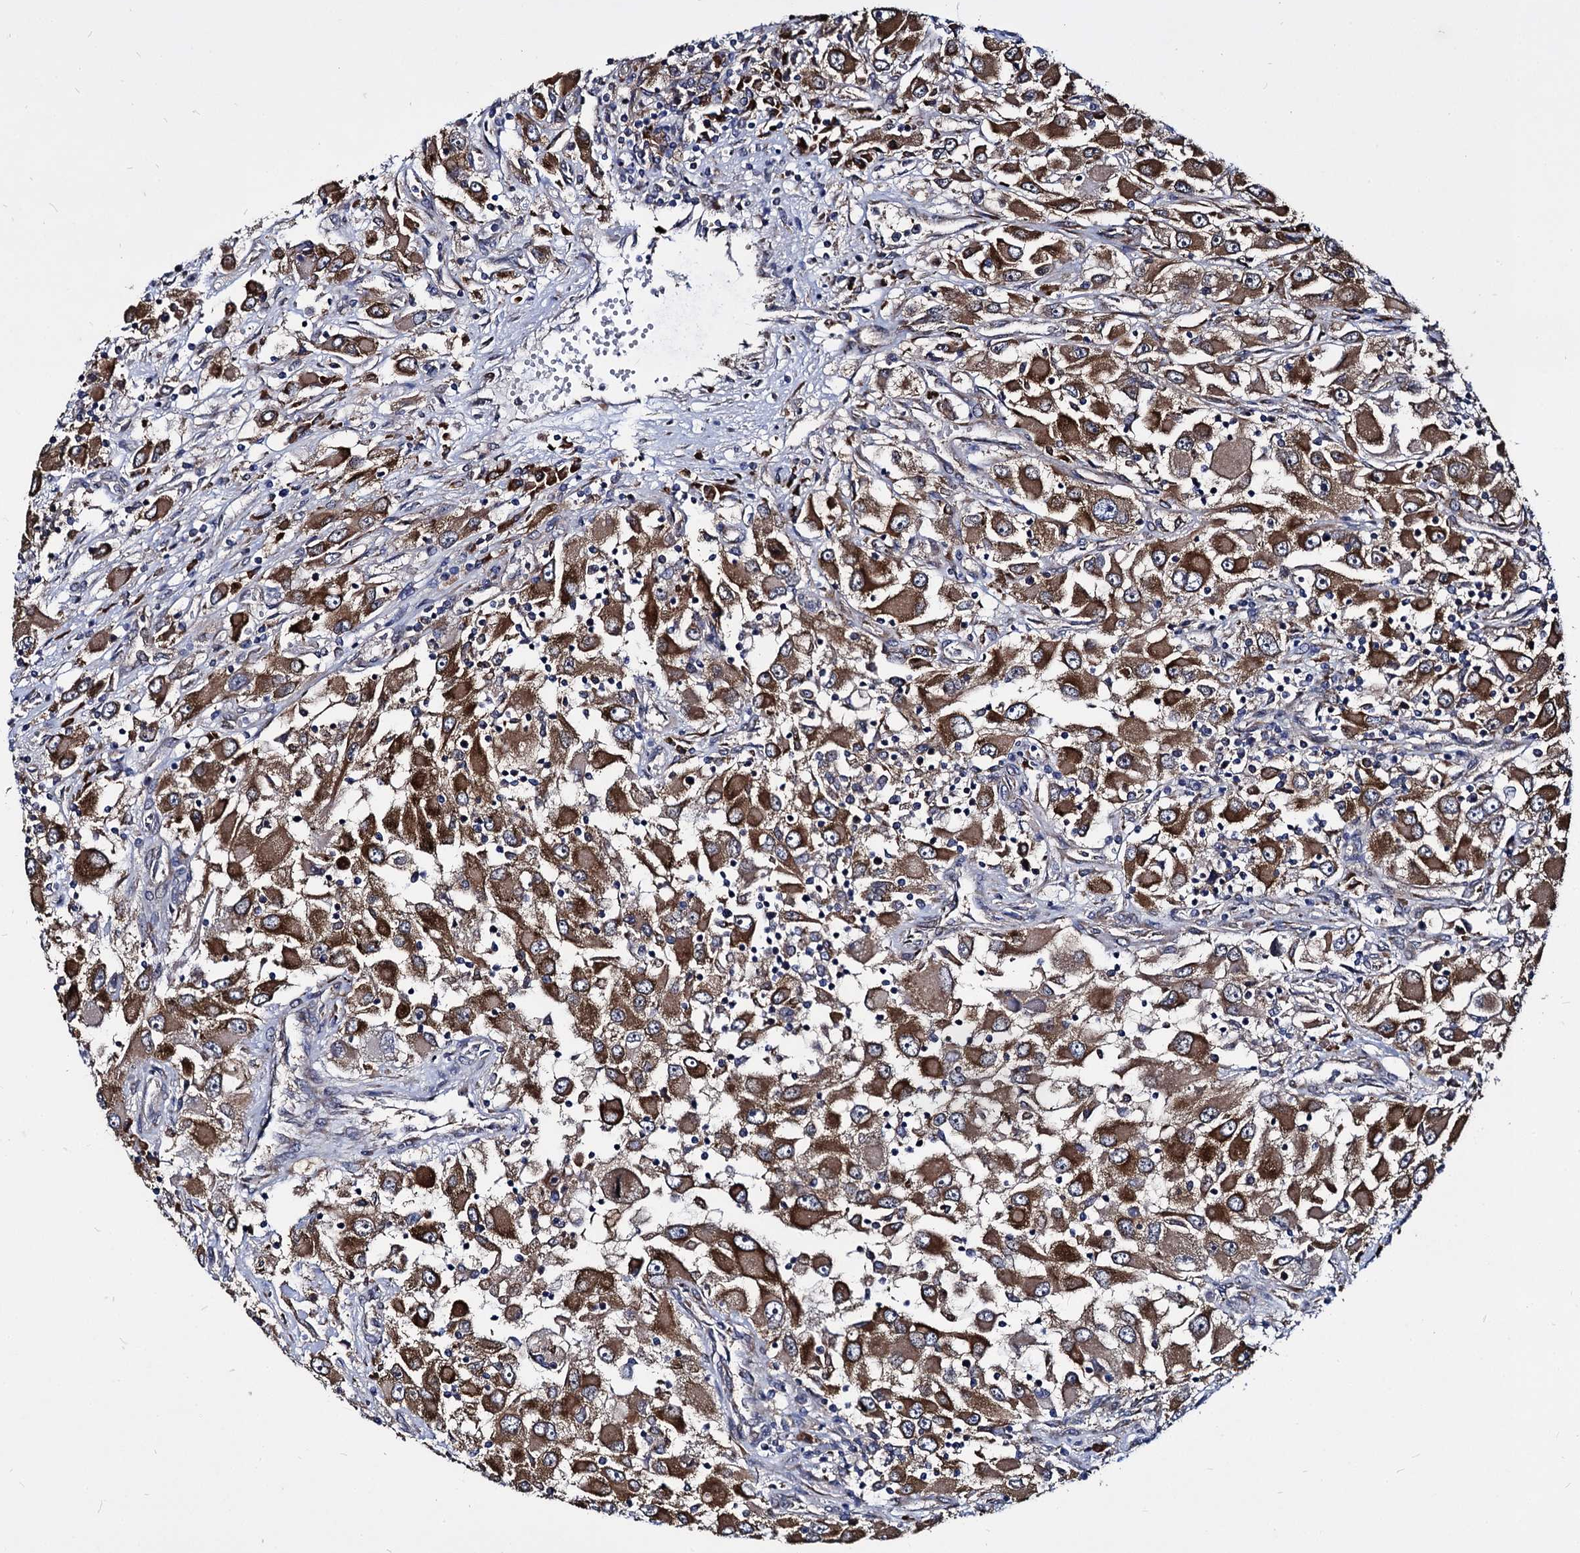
{"staining": {"intensity": "moderate", "quantity": ">75%", "location": "cytoplasmic/membranous"}, "tissue": "renal cancer", "cell_type": "Tumor cells", "image_type": "cancer", "snomed": [{"axis": "morphology", "description": "Adenocarcinoma, NOS"}, {"axis": "topography", "description": "Kidney"}], "caption": "The micrograph displays staining of renal cancer, revealing moderate cytoplasmic/membranous protein expression (brown color) within tumor cells. (DAB IHC with brightfield microscopy, high magnification).", "gene": "NME1", "patient": {"sex": "female", "age": 52}}